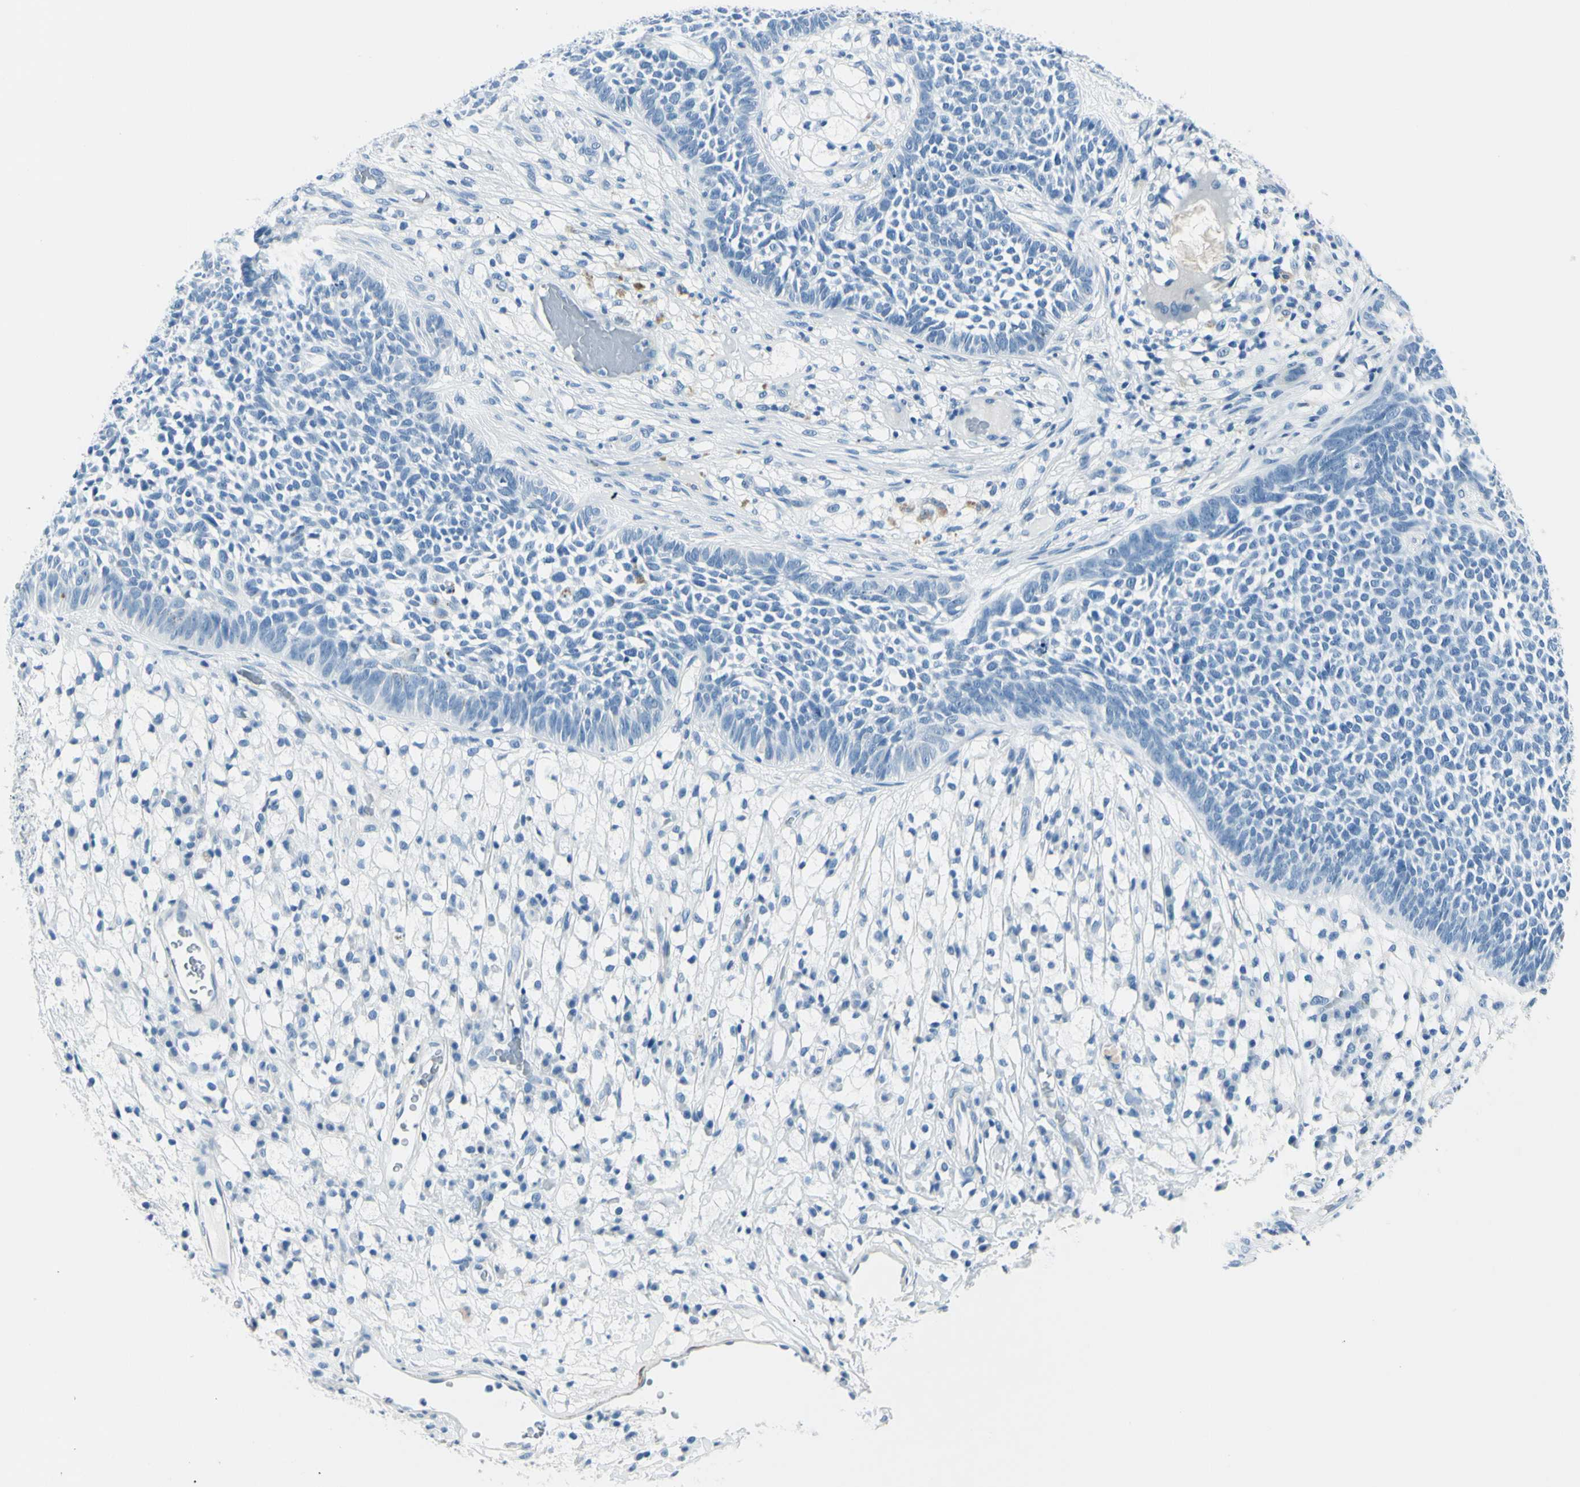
{"staining": {"intensity": "negative", "quantity": "none", "location": "none"}, "tissue": "skin cancer", "cell_type": "Tumor cells", "image_type": "cancer", "snomed": [{"axis": "morphology", "description": "Basal cell carcinoma"}, {"axis": "topography", "description": "Skin"}], "caption": "Tumor cells show no significant positivity in skin basal cell carcinoma.", "gene": "CDH15", "patient": {"sex": "female", "age": 84}}